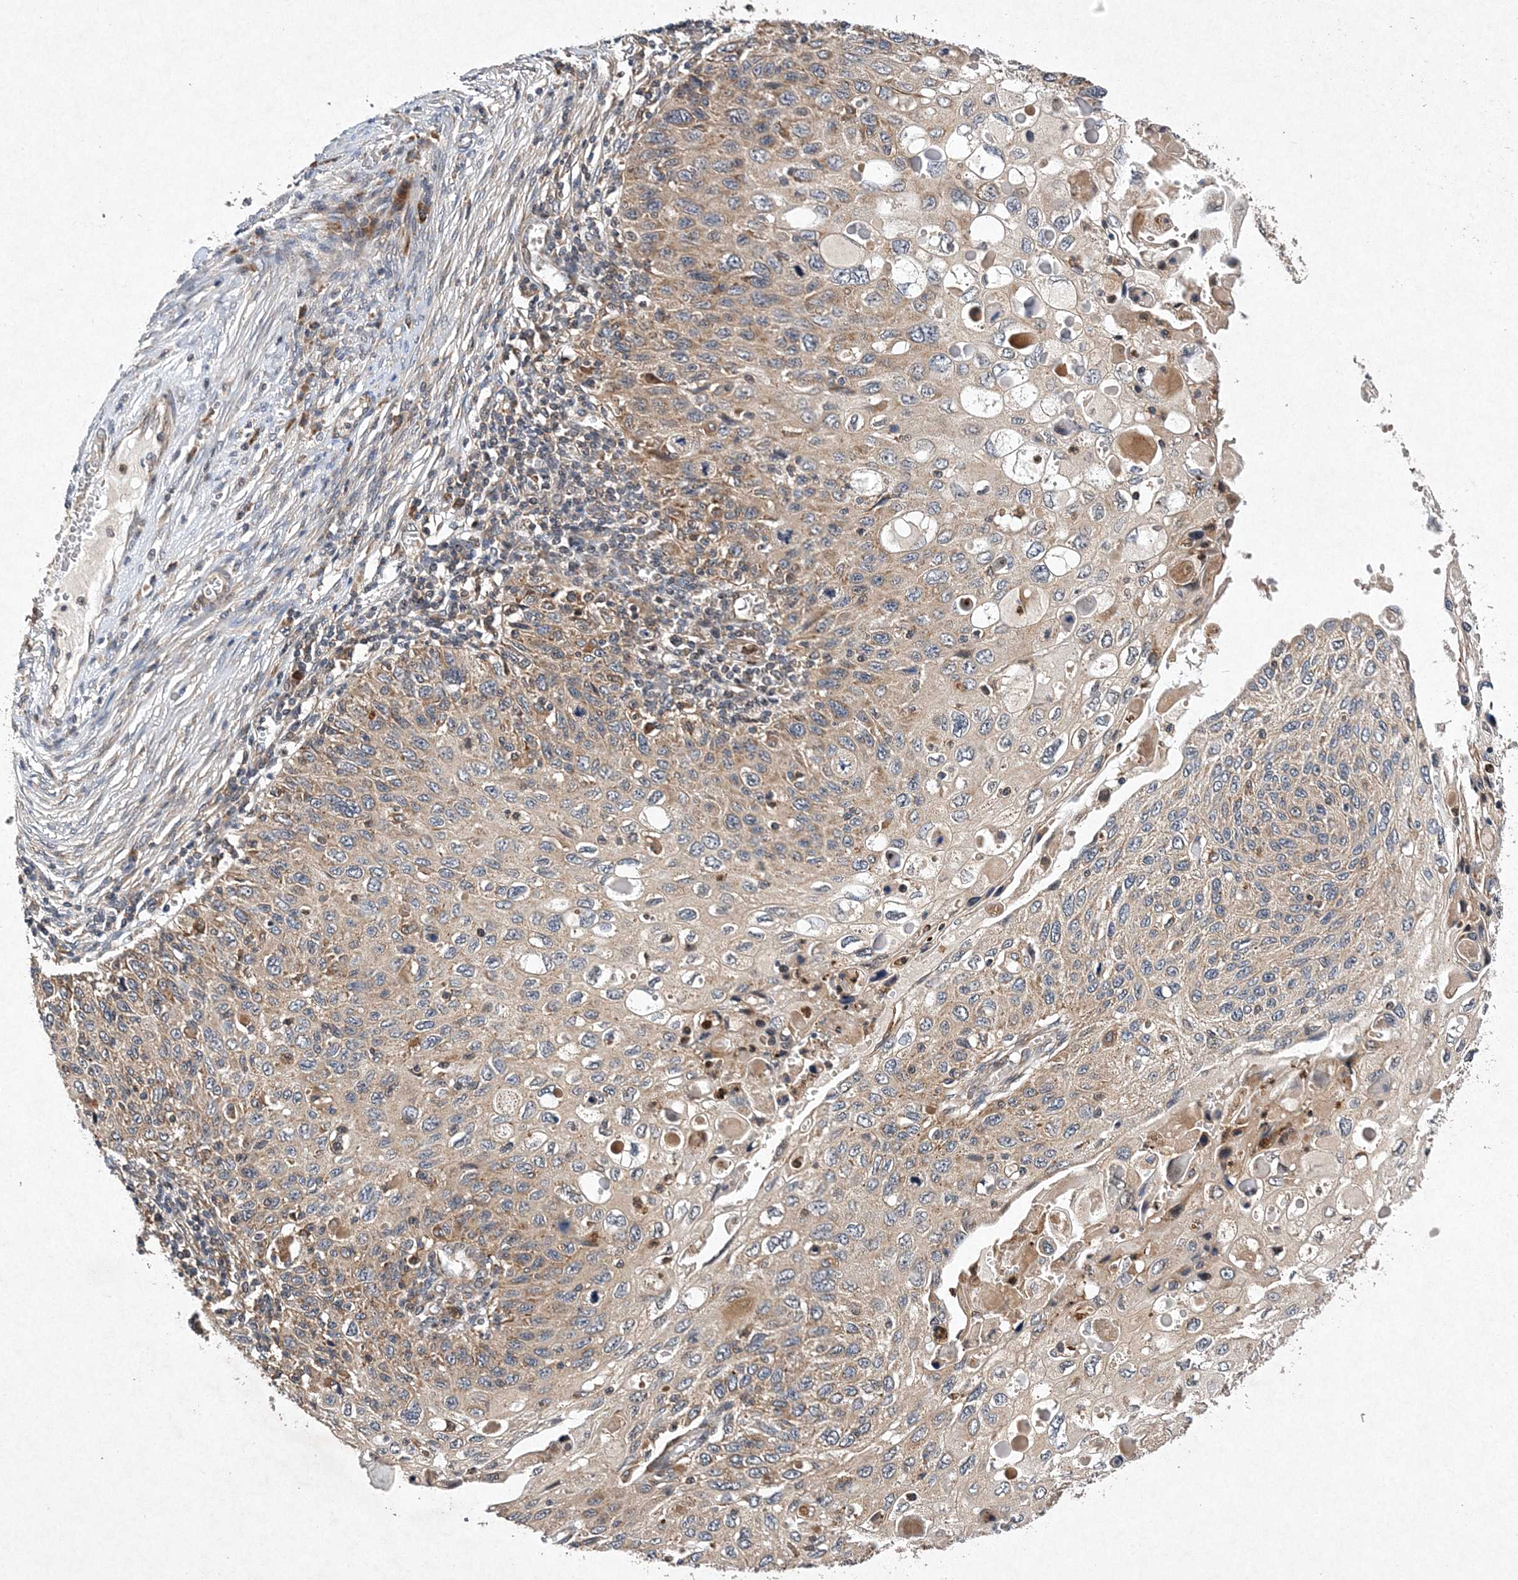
{"staining": {"intensity": "weak", "quantity": ">75%", "location": "cytoplasmic/membranous"}, "tissue": "cervical cancer", "cell_type": "Tumor cells", "image_type": "cancer", "snomed": [{"axis": "morphology", "description": "Squamous cell carcinoma, NOS"}, {"axis": "topography", "description": "Cervix"}], "caption": "IHC of human squamous cell carcinoma (cervical) exhibits low levels of weak cytoplasmic/membranous positivity in approximately >75% of tumor cells.", "gene": "PROSER1", "patient": {"sex": "female", "age": 70}}